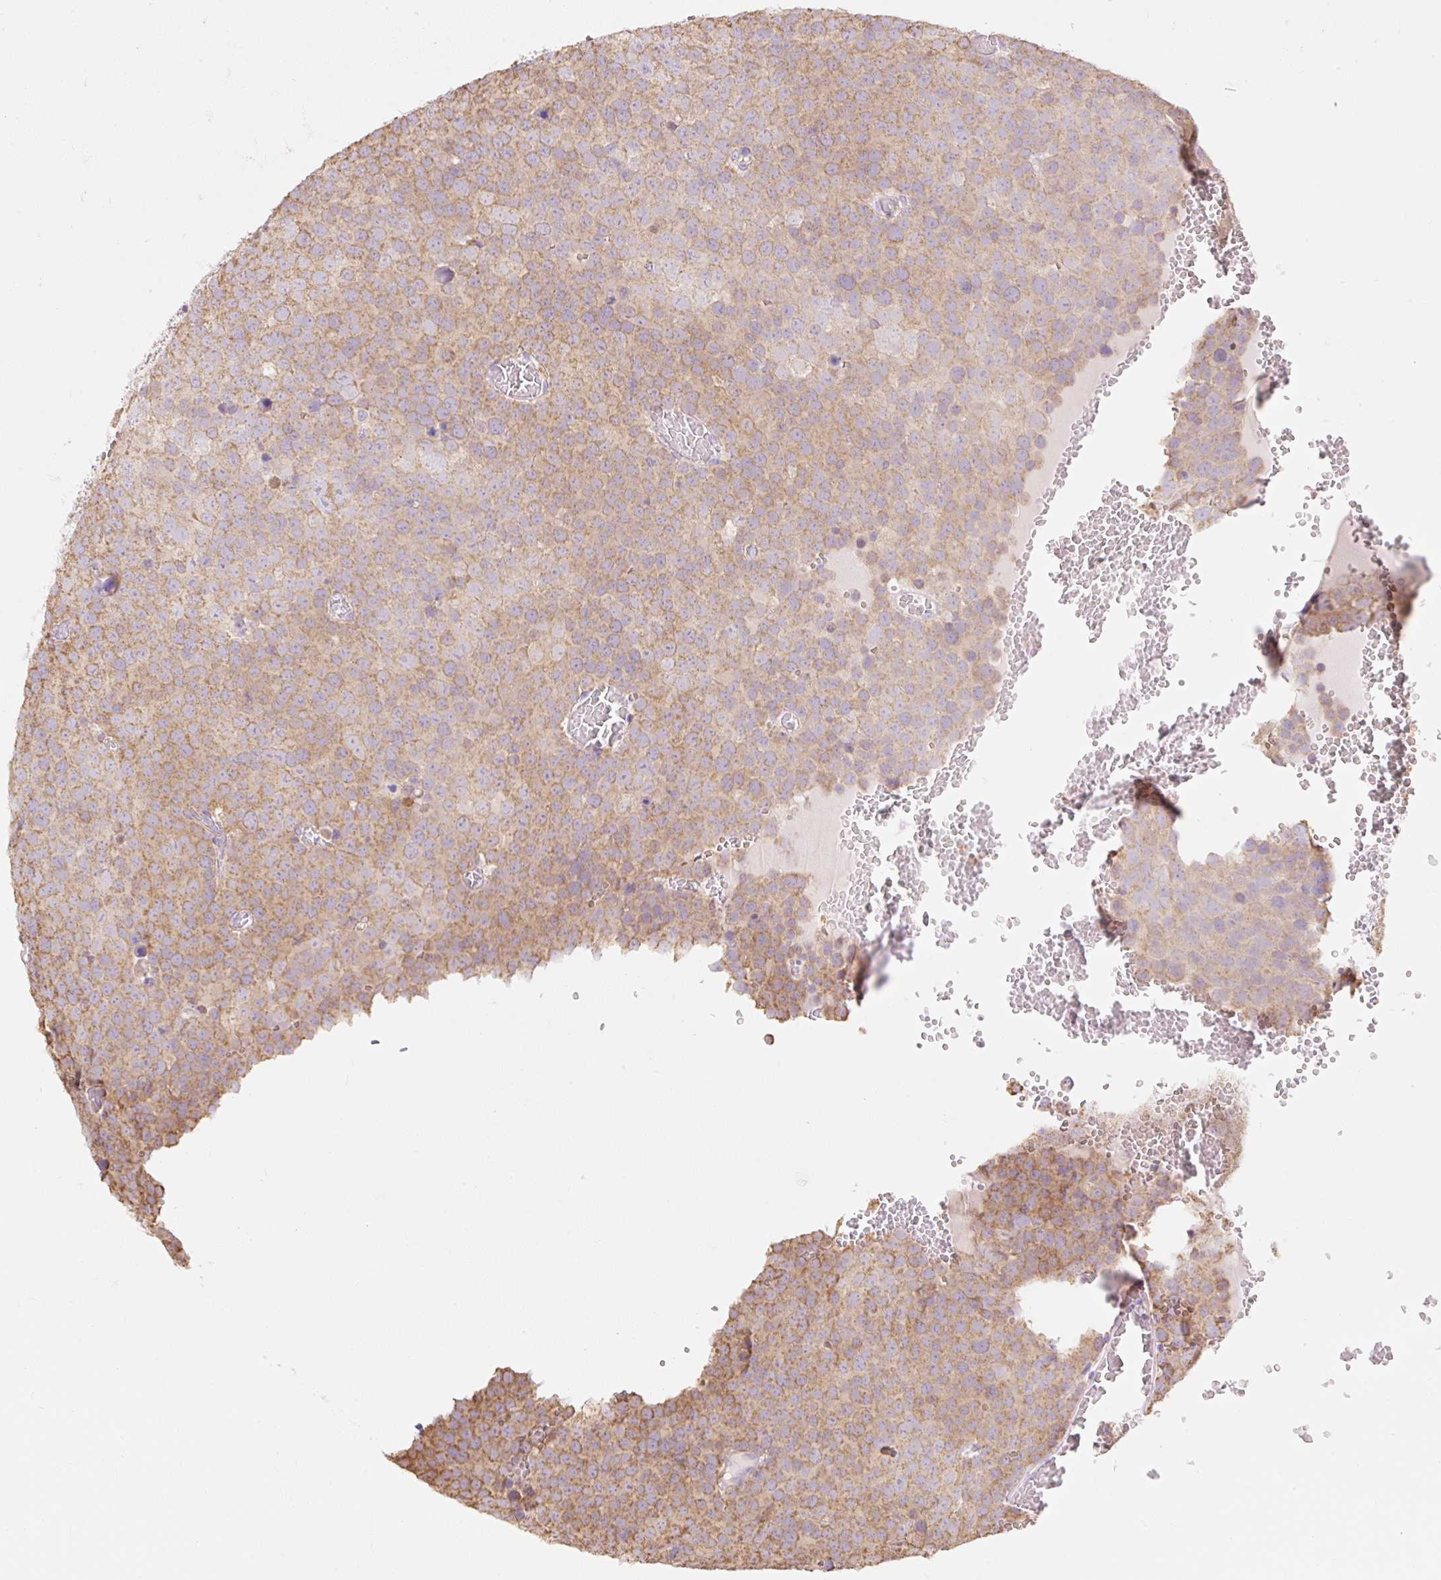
{"staining": {"intensity": "moderate", "quantity": ">75%", "location": "cytoplasmic/membranous"}, "tissue": "testis cancer", "cell_type": "Tumor cells", "image_type": "cancer", "snomed": [{"axis": "morphology", "description": "Seminoma, NOS"}, {"axis": "topography", "description": "Testis"}], "caption": "Testis seminoma stained for a protein (brown) demonstrates moderate cytoplasmic/membranous positive staining in approximately >75% of tumor cells.", "gene": "DHX35", "patient": {"sex": "male", "age": 71}}